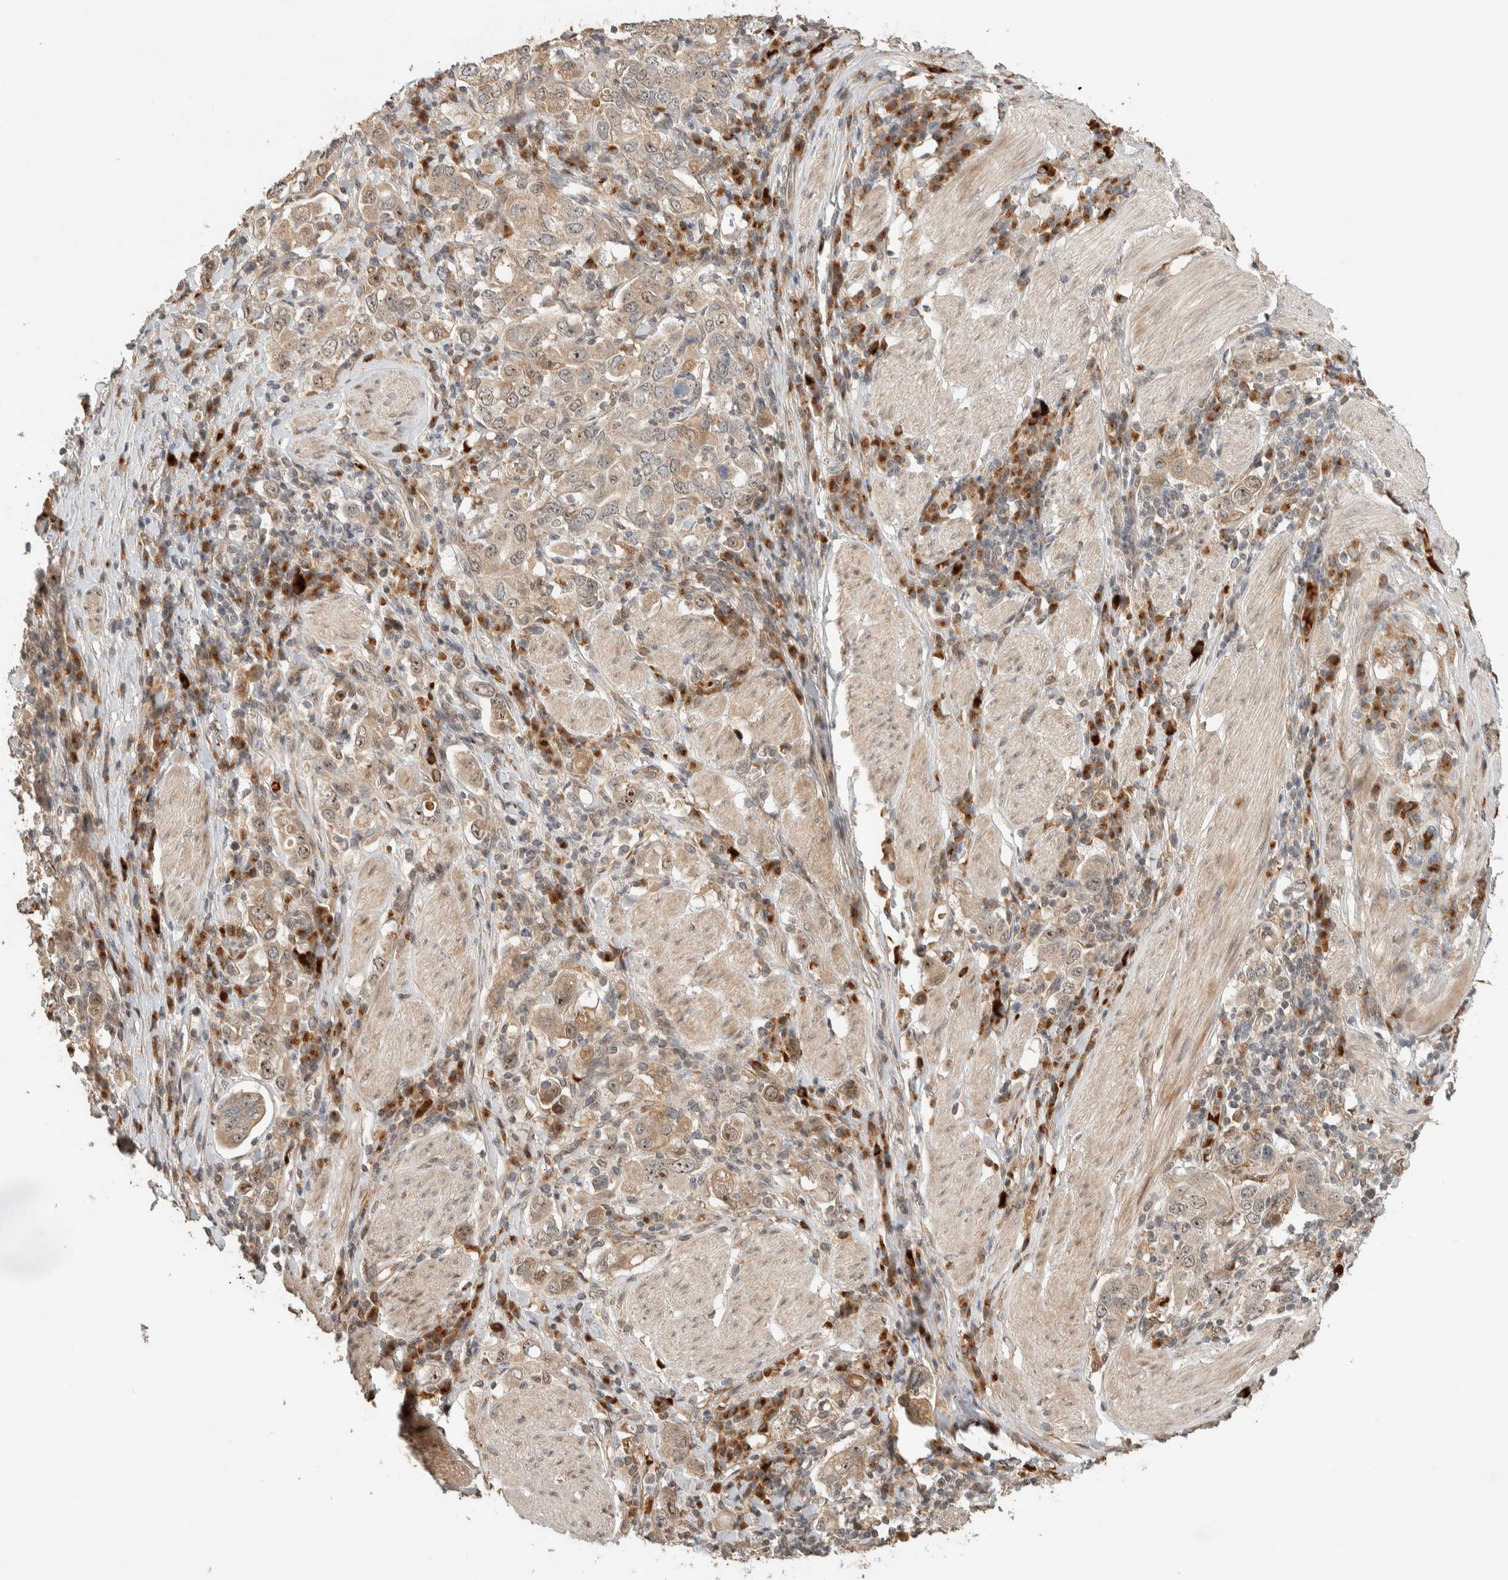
{"staining": {"intensity": "weak", "quantity": ">75%", "location": "cytoplasmic/membranous"}, "tissue": "stomach cancer", "cell_type": "Tumor cells", "image_type": "cancer", "snomed": [{"axis": "morphology", "description": "Adenocarcinoma, NOS"}, {"axis": "topography", "description": "Stomach, upper"}], "caption": "Human stomach cancer (adenocarcinoma) stained with a brown dye reveals weak cytoplasmic/membranous positive staining in approximately >75% of tumor cells.", "gene": "ZBTB2", "patient": {"sex": "male", "age": 62}}